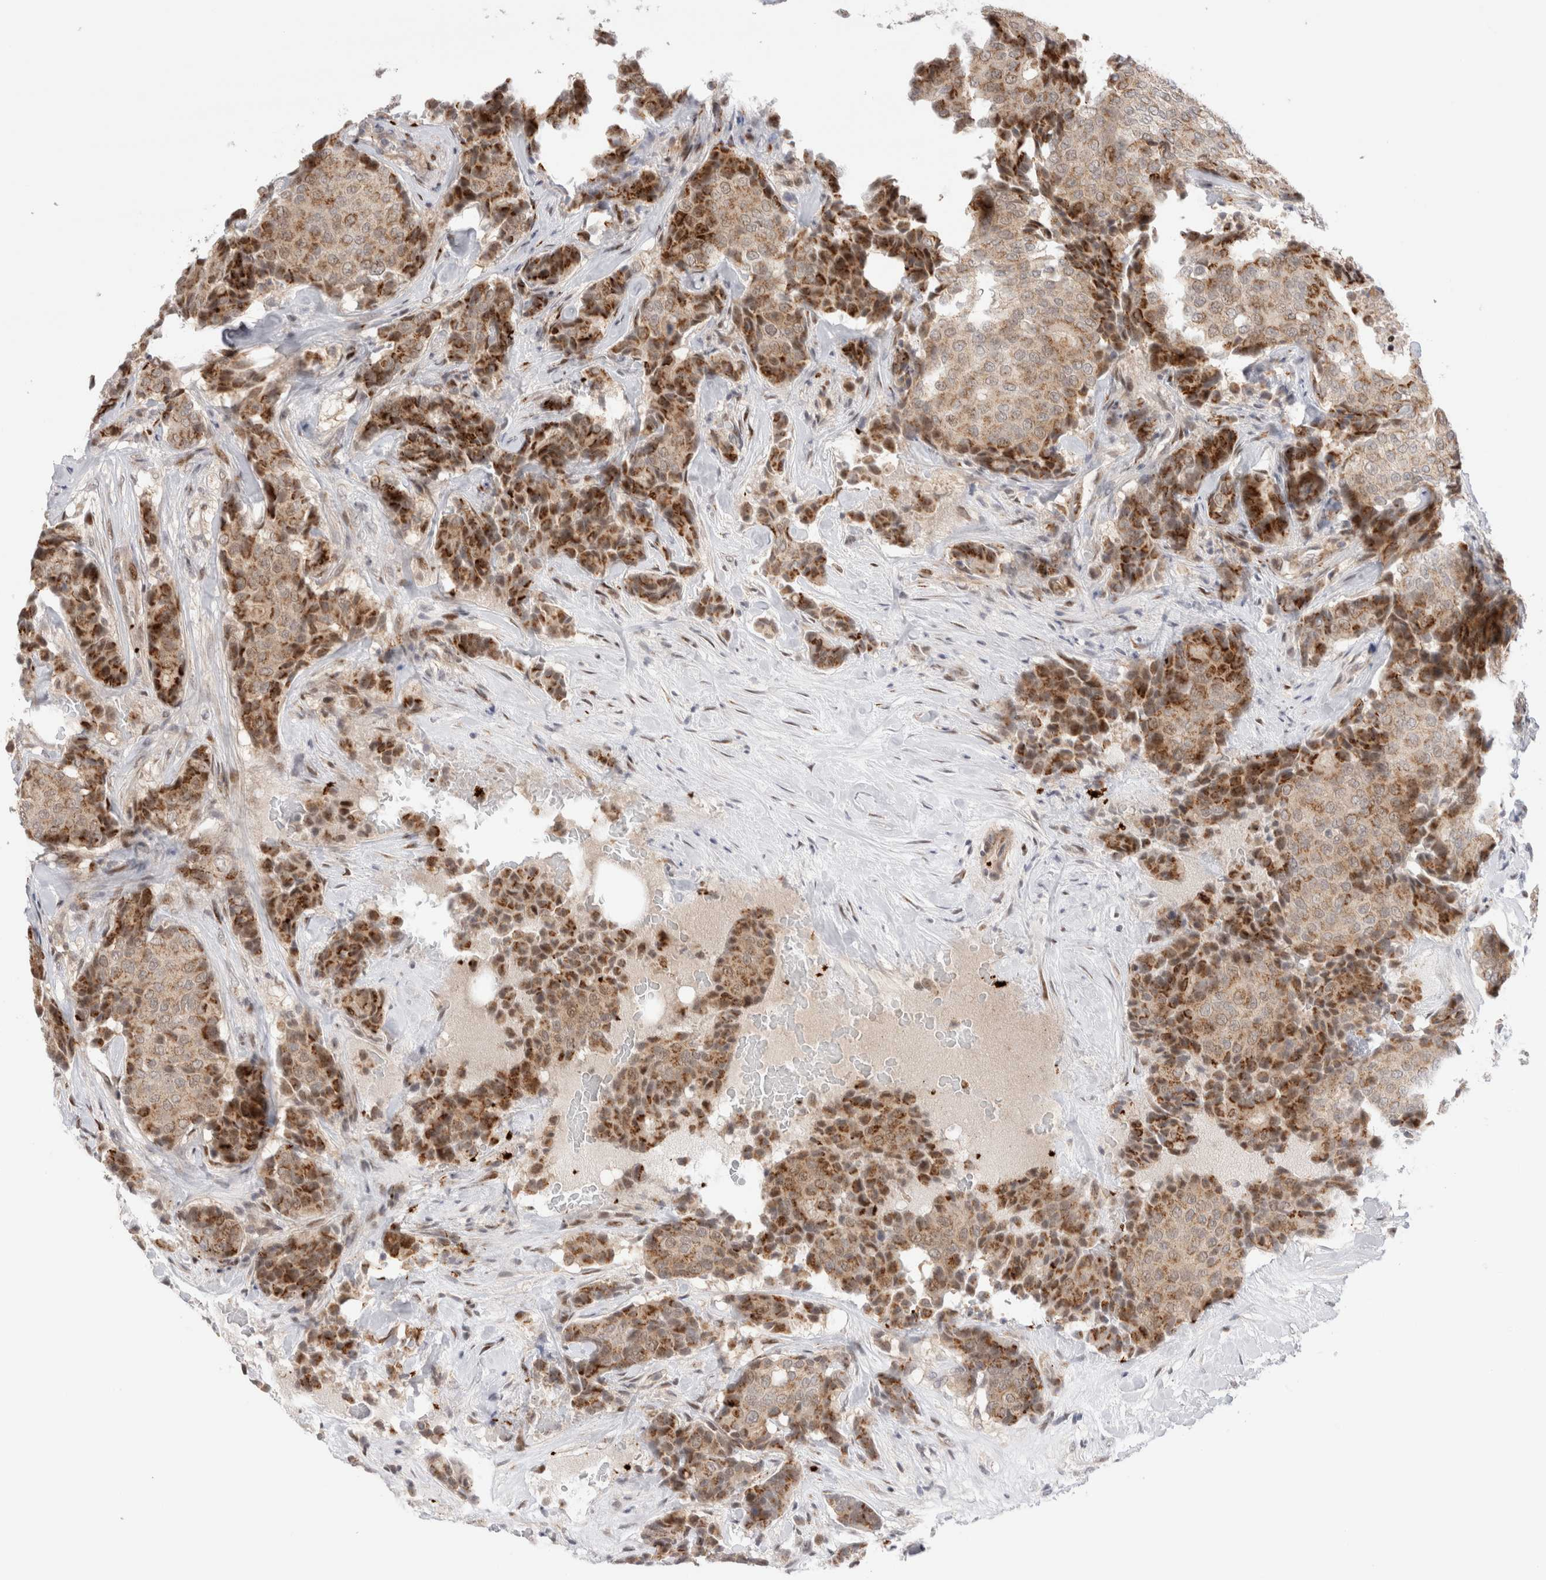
{"staining": {"intensity": "moderate", "quantity": ">75%", "location": "cytoplasmic/membranous"}, "tissue": "breast cancer", "cell_type": "Tumor cells", "image_type": "cancer", "snomed": [{"axis": "morphology", "description": "Duct carcinoma"}, {"axis": "topography", "description": "Breast"}], "caption": "Breast cancer tissue demonstrates moderate cytoplasmic/membranous positivity in about >75% of tumor cells, visualized by immunohistochemistry.", "gene": "VPS28", "patient": {"sex": "female", "age": 75}}